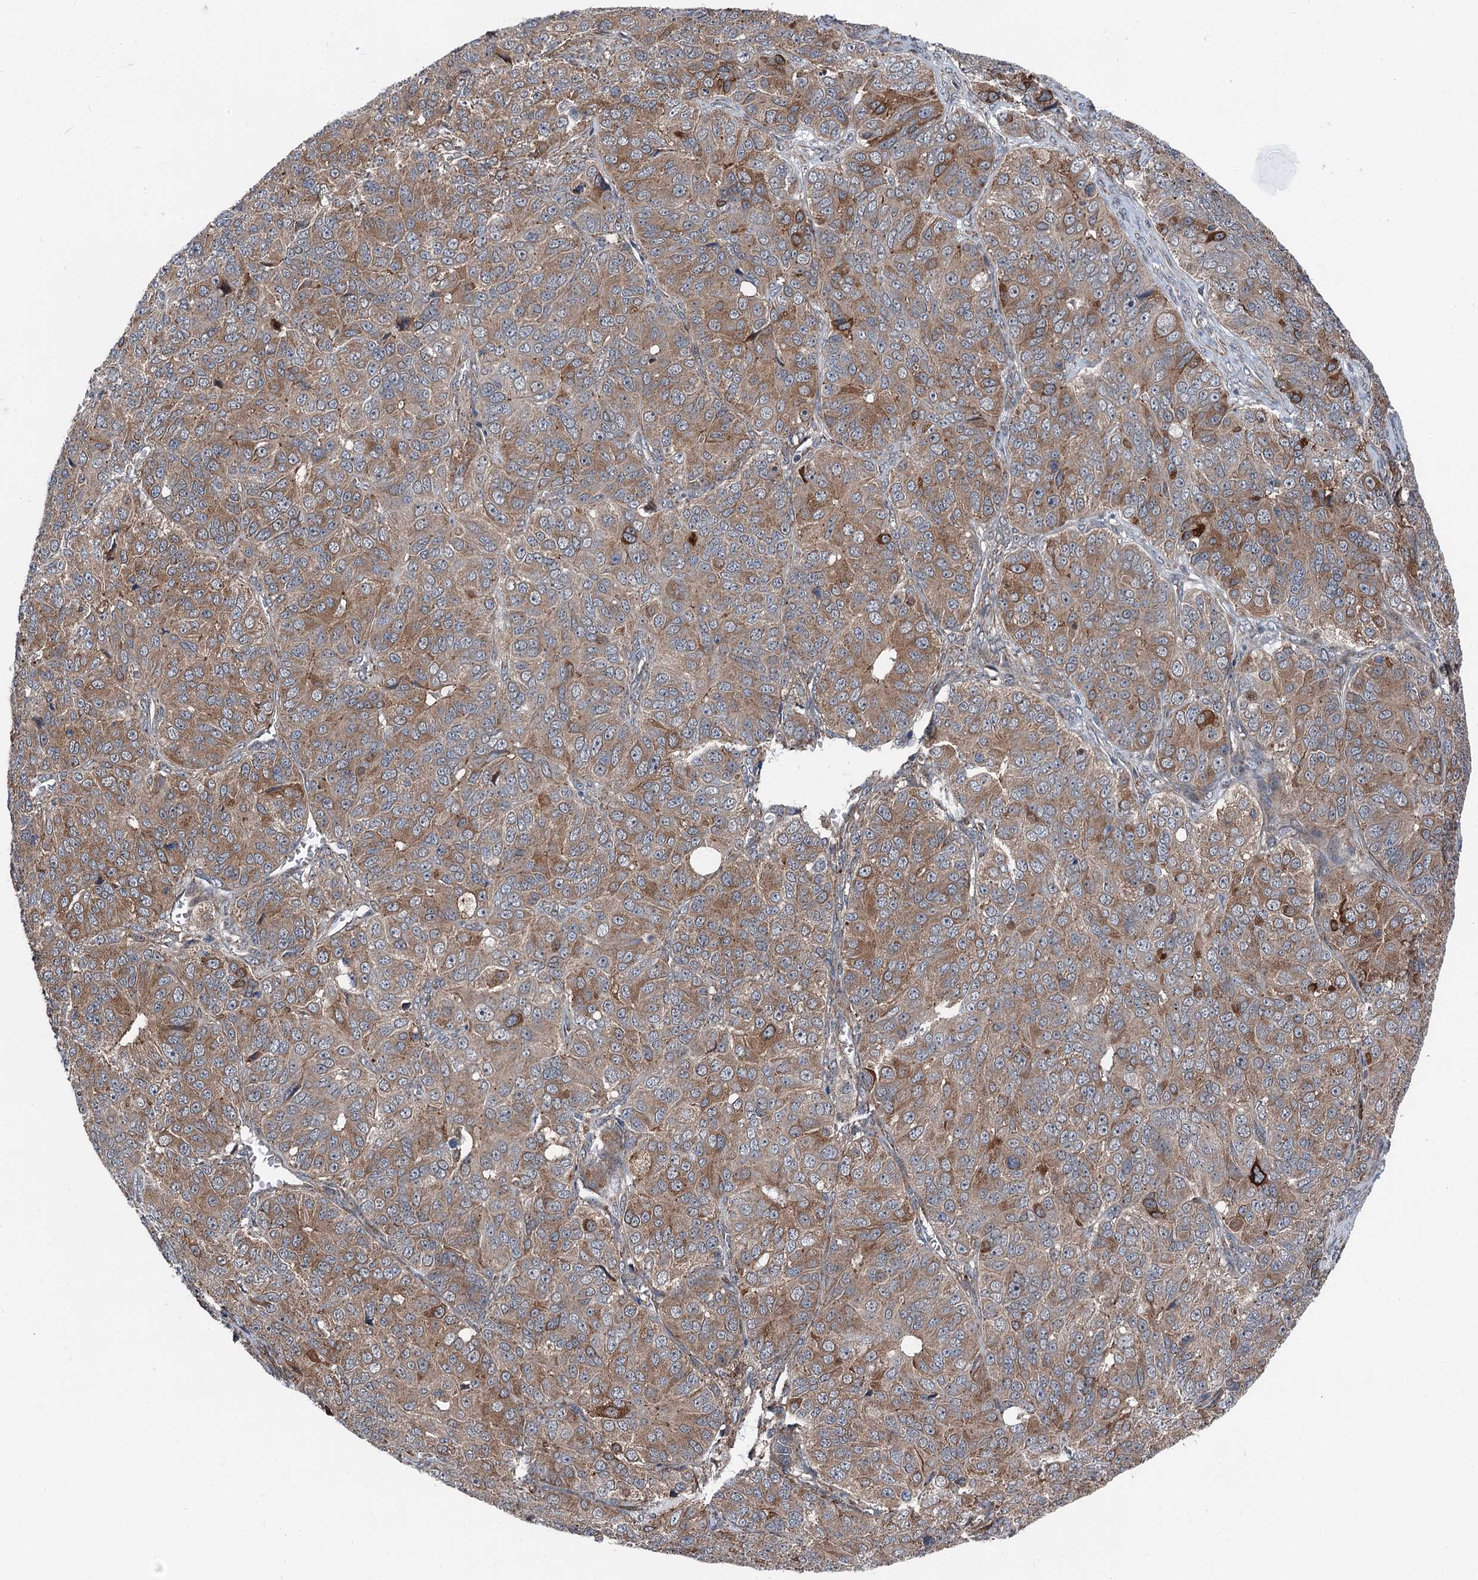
{"staining": {"intensity": "moderate", "quantity": ">75%", "location": "cytoplasmic/membranous"}, "tissue": "ovarian cancer", "cell_type": "Tumor cells", "image_type": "cancer", "snomed": [{"axis": "morphology", "description": "Carcinoma, endometroid"}, {"axis": "topography", "description": "Ovary"}], "caption": "Human endometroid carcinoma (ovarian) stained with a protein marker shows moderate staining in tumor cells.", "gene": "POLR1D", "patient": {"sex": "female", "age": 51}}